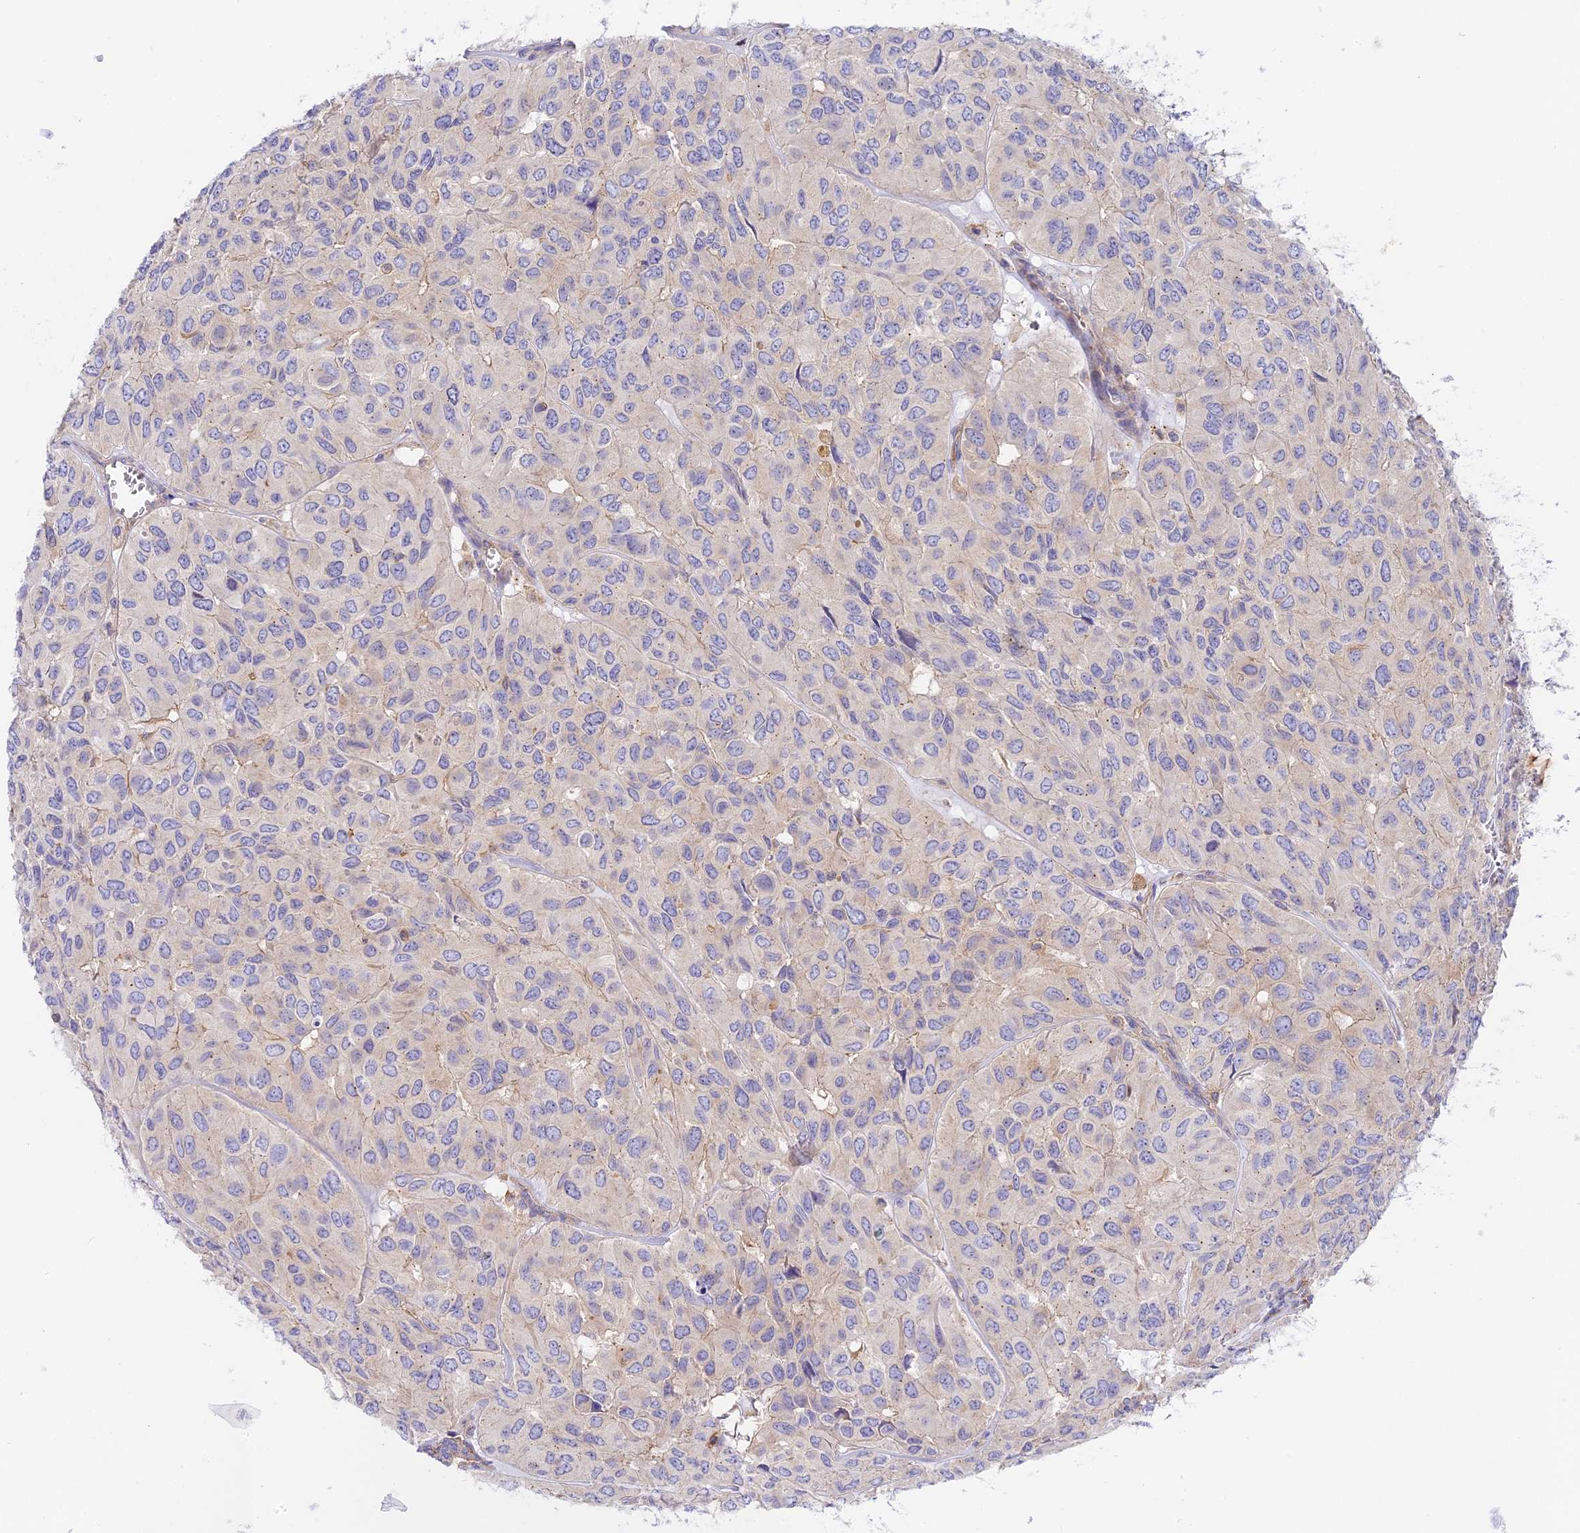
{"staining": {"intensity": "negative", "quantity": "none", "location": "none"}, "tissue": "head and neck cancer", "cell_type": "Tumor cells", "image_type": "cancer", "snomed": [{"axis": "morphology", "description": "Adenocarcinoma, NOS"}, {"axis": "topography", "description": "Salivary gland, NOS"}, {"axis": "topography", "description": "Head-Neck"}], "caption": "Micrograph shows no significant protein staining in tumor cells of head and neck cancer (adenocarcinoma). (DAB (3,3'-diaminobenzidine) IHC visualized using brightfield microscopy, high magnification).", "gene": "HOMER3", "patient": {"sex": "female", "age": 76}}